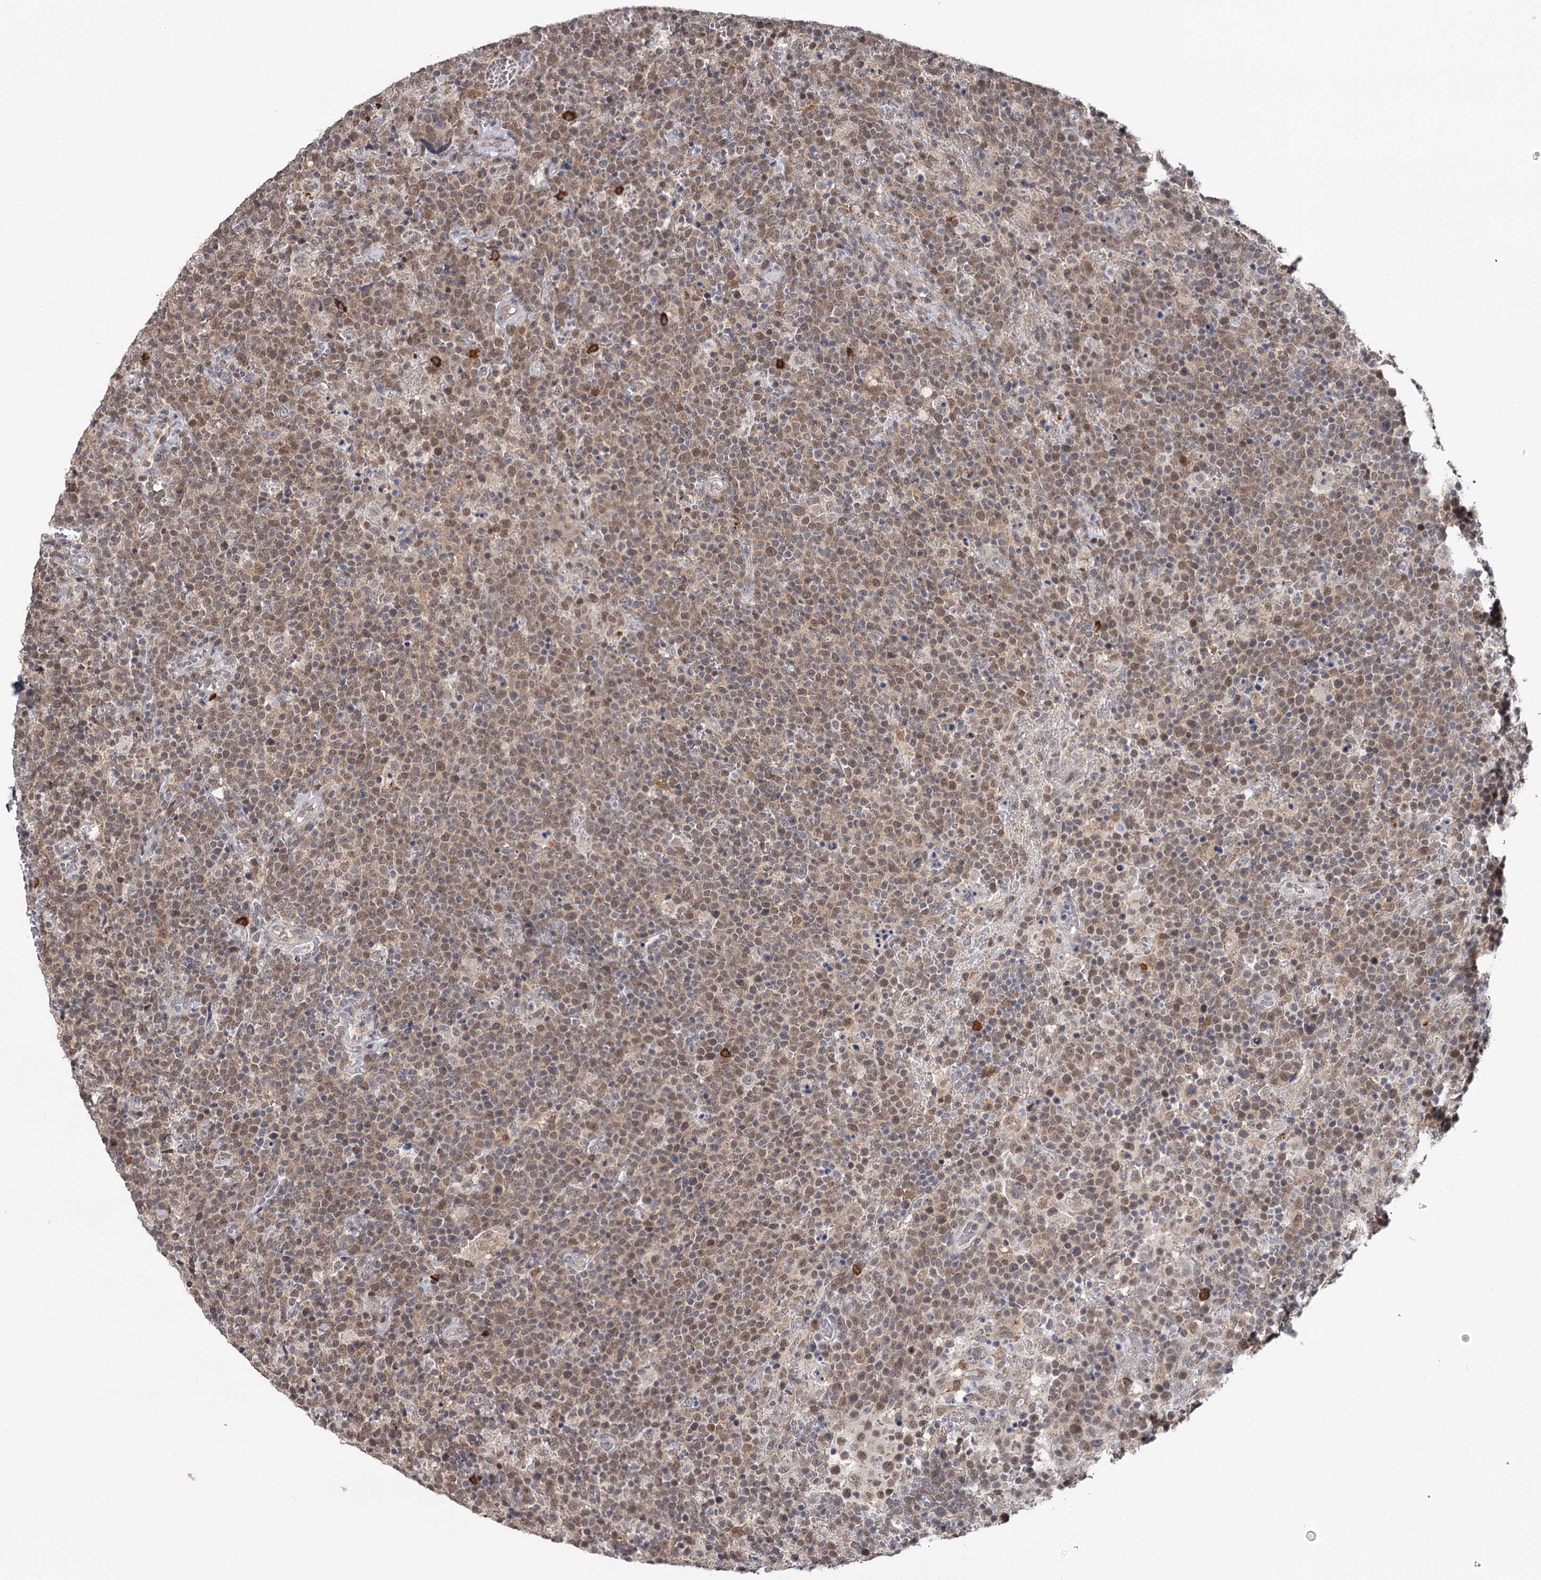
{"staining": {"intensity": "moderate", "quantity": ">75%", "location": "cytoplasmic/membranous,nuclear"}, "tissue": "lymphoma", "cell_type": "Tumor cells", "image_type": "cancer", "snomed": [{"axis": "morphology", "description": "Malignant lymphoma, non-Hodgkin's type, High grade"}, {"axis": "topography", "description": "Lymph node"}], "caption": "This micrograph demonstrates immunohistochemistry (IHC) staining of malignant lymphoma, non-Hodgkin's type (high-grade), with medium moderate cytoplasmic/membranous and nuclear staining in about >75% of tumor cells.", "gene": "GTSF1", "patient": {"sex": "male", "age": 61}}